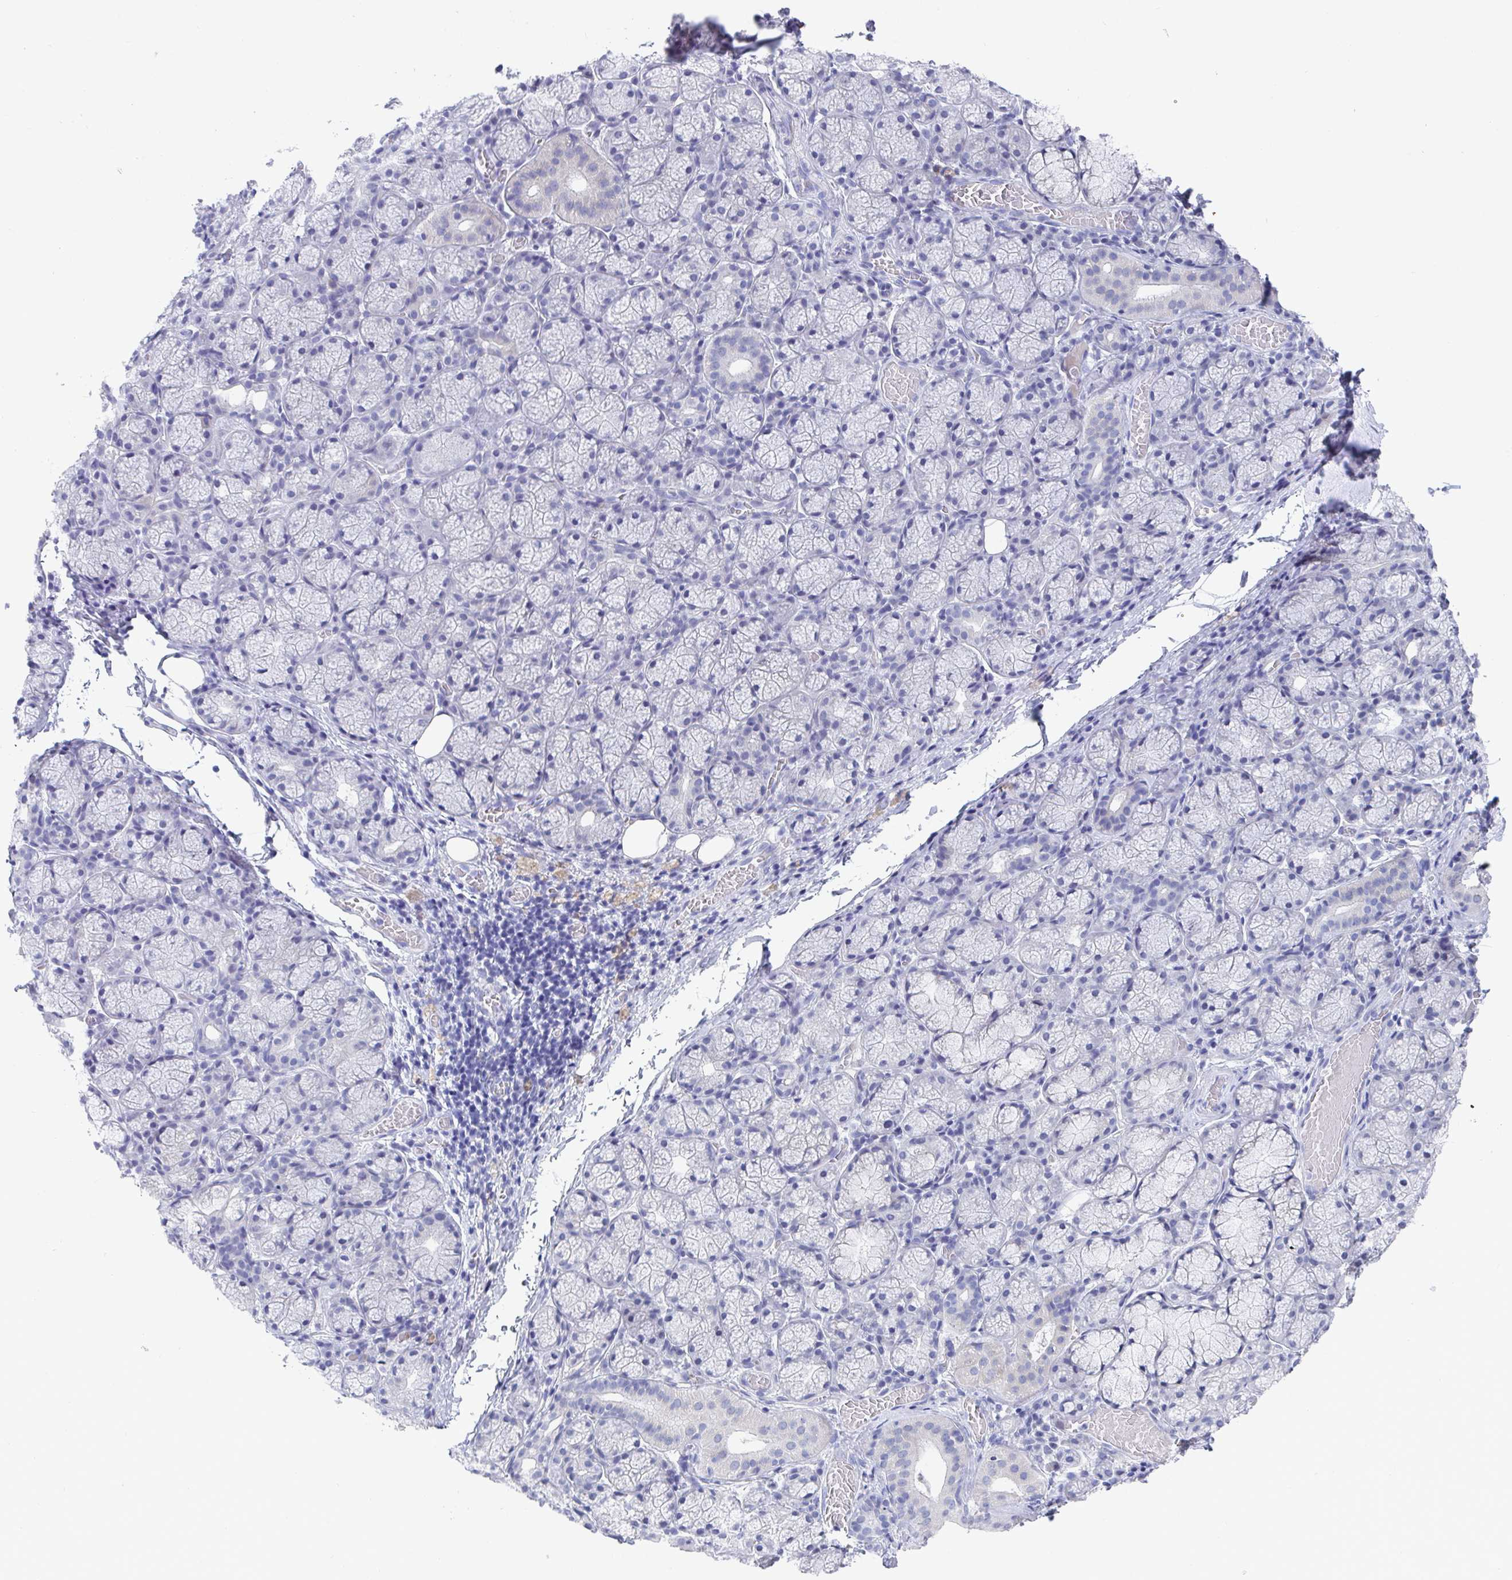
{"staining": {"intensity": "weak", "quantity": "<25%", "location": "cytoplasmic/membranous"}, "tissue": "salivary gland", "cell_type": "Glandular cells", "image_type": "normal", "snomed": [{"axis": "morphology", "description": "Normal tissue, NOS"}, {"axis": "topography", "description": "Salivary gland"}], "caption": "Glandular cells are negative for protein expression in benign human salivary gland. (DAB immunohistochemistry, high magnification).", "gene": "TAS2R39", "patient": {"sex": "female", "age": 24}}